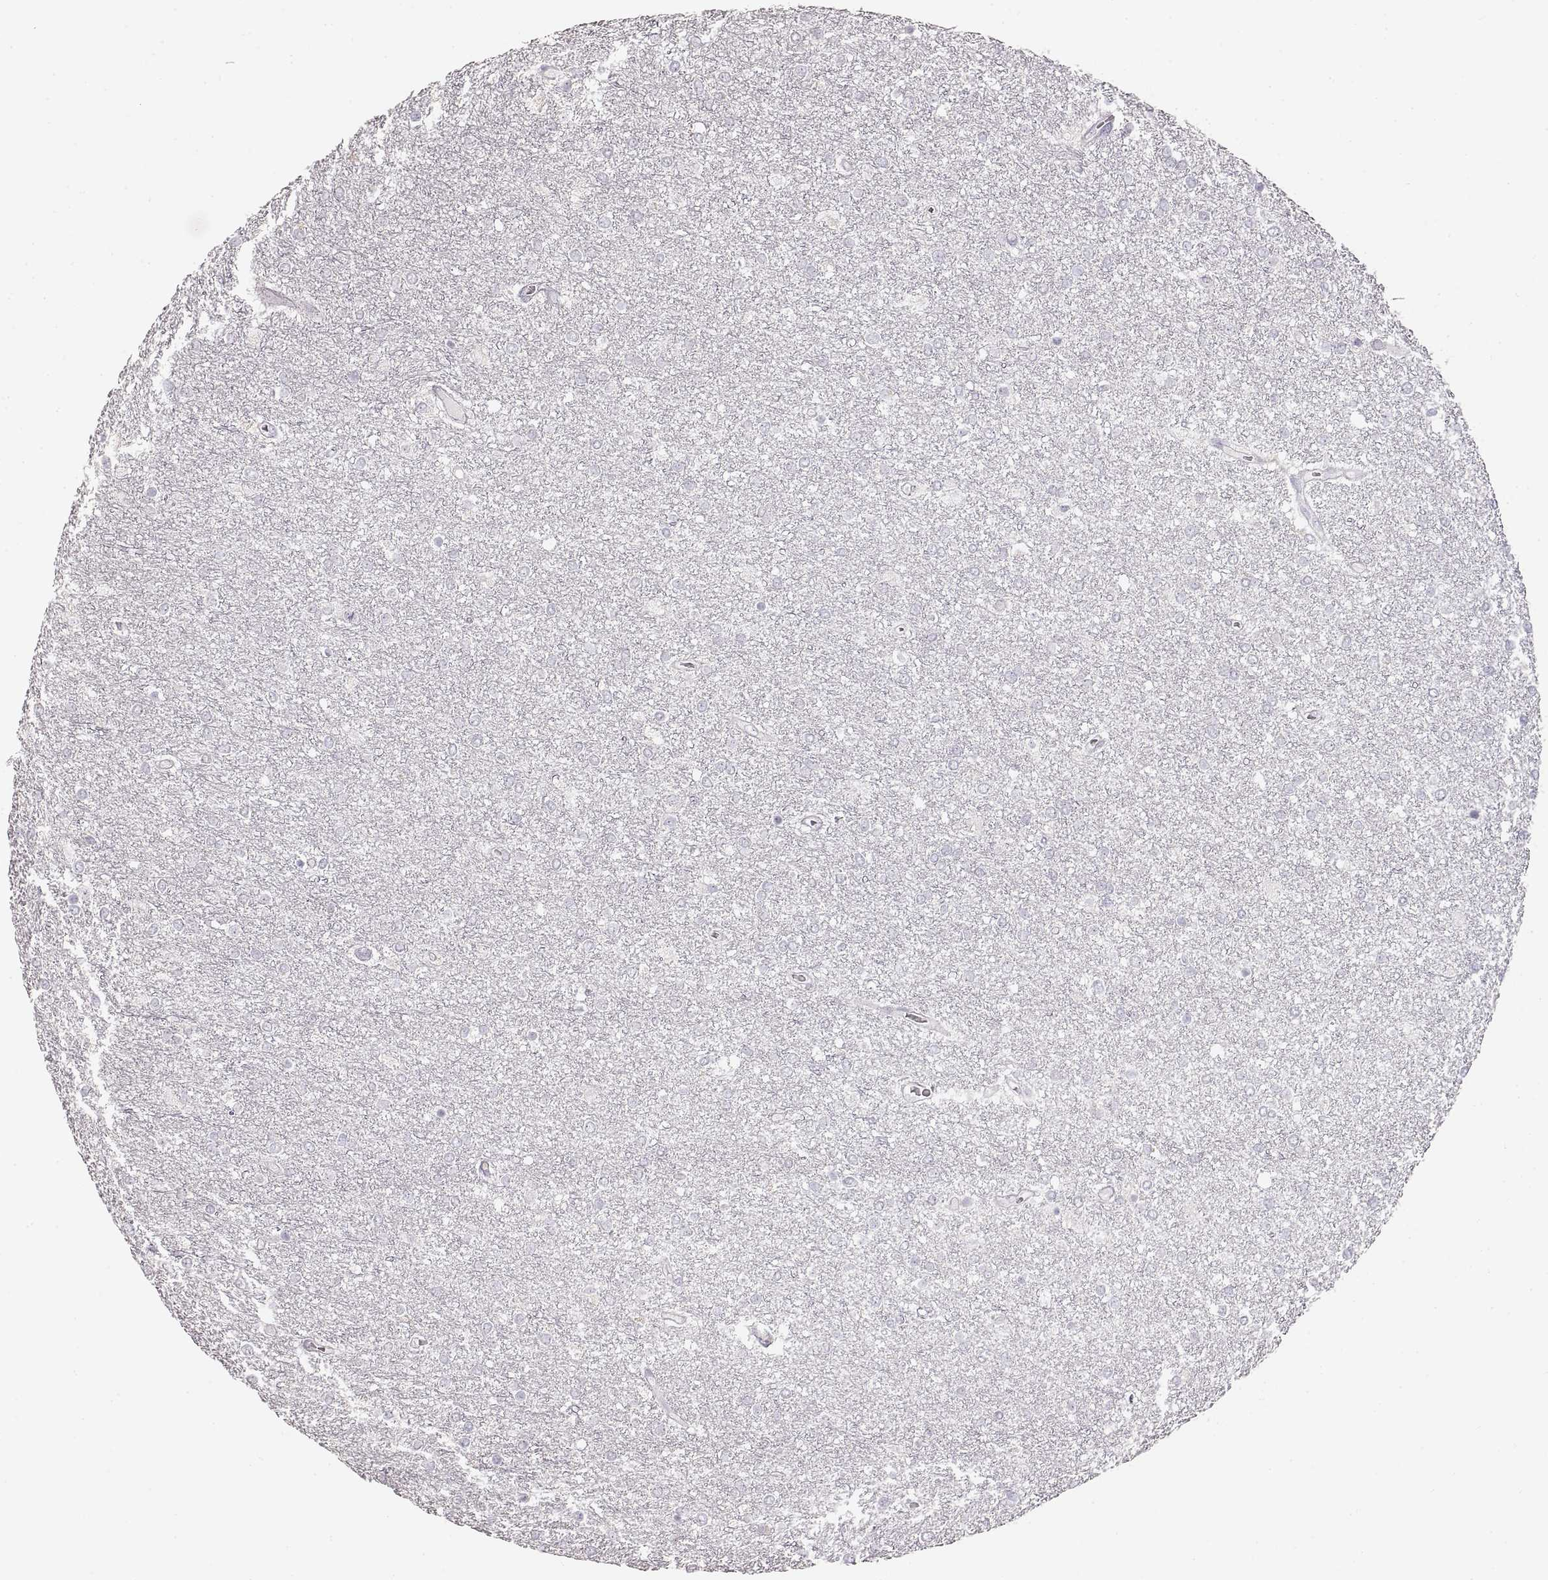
{"staining": {"intensity": "negative", "quantity": "none", "location": "none"}, "tissue": "glioma", "cell_type": "Tumor cells", "image_type": "cancer", "snomed": [{"axis": "morphology", "description": "Glioma, malignant, High grade"}, {"axis": "topography", "description": "Brain"}], "caption": "Immunohistochemistry (IHC) of human malignant glioma (high-grade) shows no positivity in tumor cells. Nuclei are stained in blue.", "gene": "ZP3", "patient": {"sex": "female", "age": 61}}